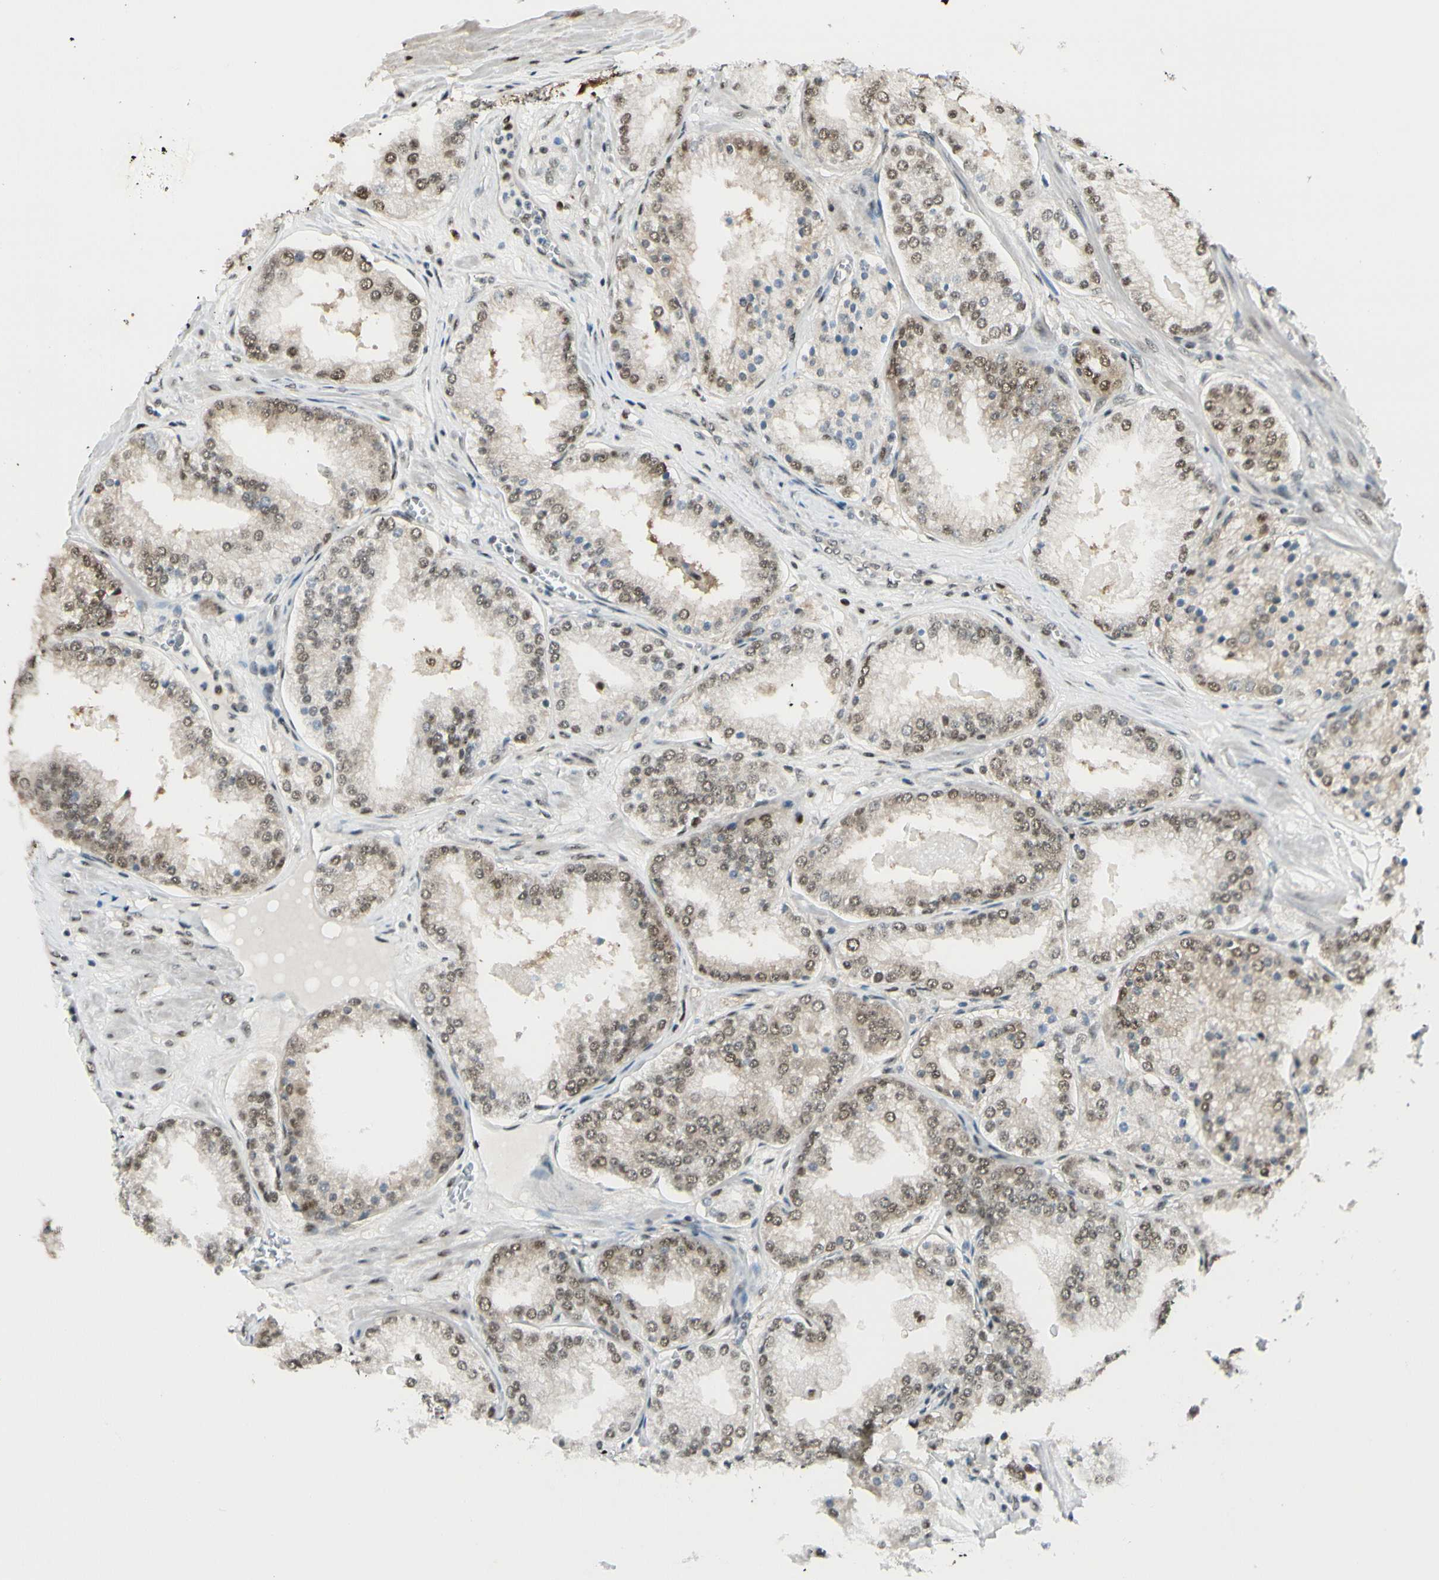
{"staining": {"intensity": "moderate", "quantity": ">75%", "location": "nuclear"}, "tissue": "prostate cancer", "cell_type": "Tumor cells", "image_type": "cancer", "snomed": [{"axis": "morphology", "description": "Adenocarcinoma, High grade"}, {"axis": "topography", "description": "Prostate"}], "caption": "High-power microscopy captured an immunohistochemistry (IHC) photomicrograph of prostate high-grade adenocarcinoma, revealing moderate nuclear expression in about >75% of tumor cells. The protein of interest is stained brown, and the nuclei are stained in blue (DAB (3,3'-diaminobenzidine) IHC with brightfield microscopy, high magnification).", "gene": "HSF1", "patient": {"sex": "male", "age": 61}}